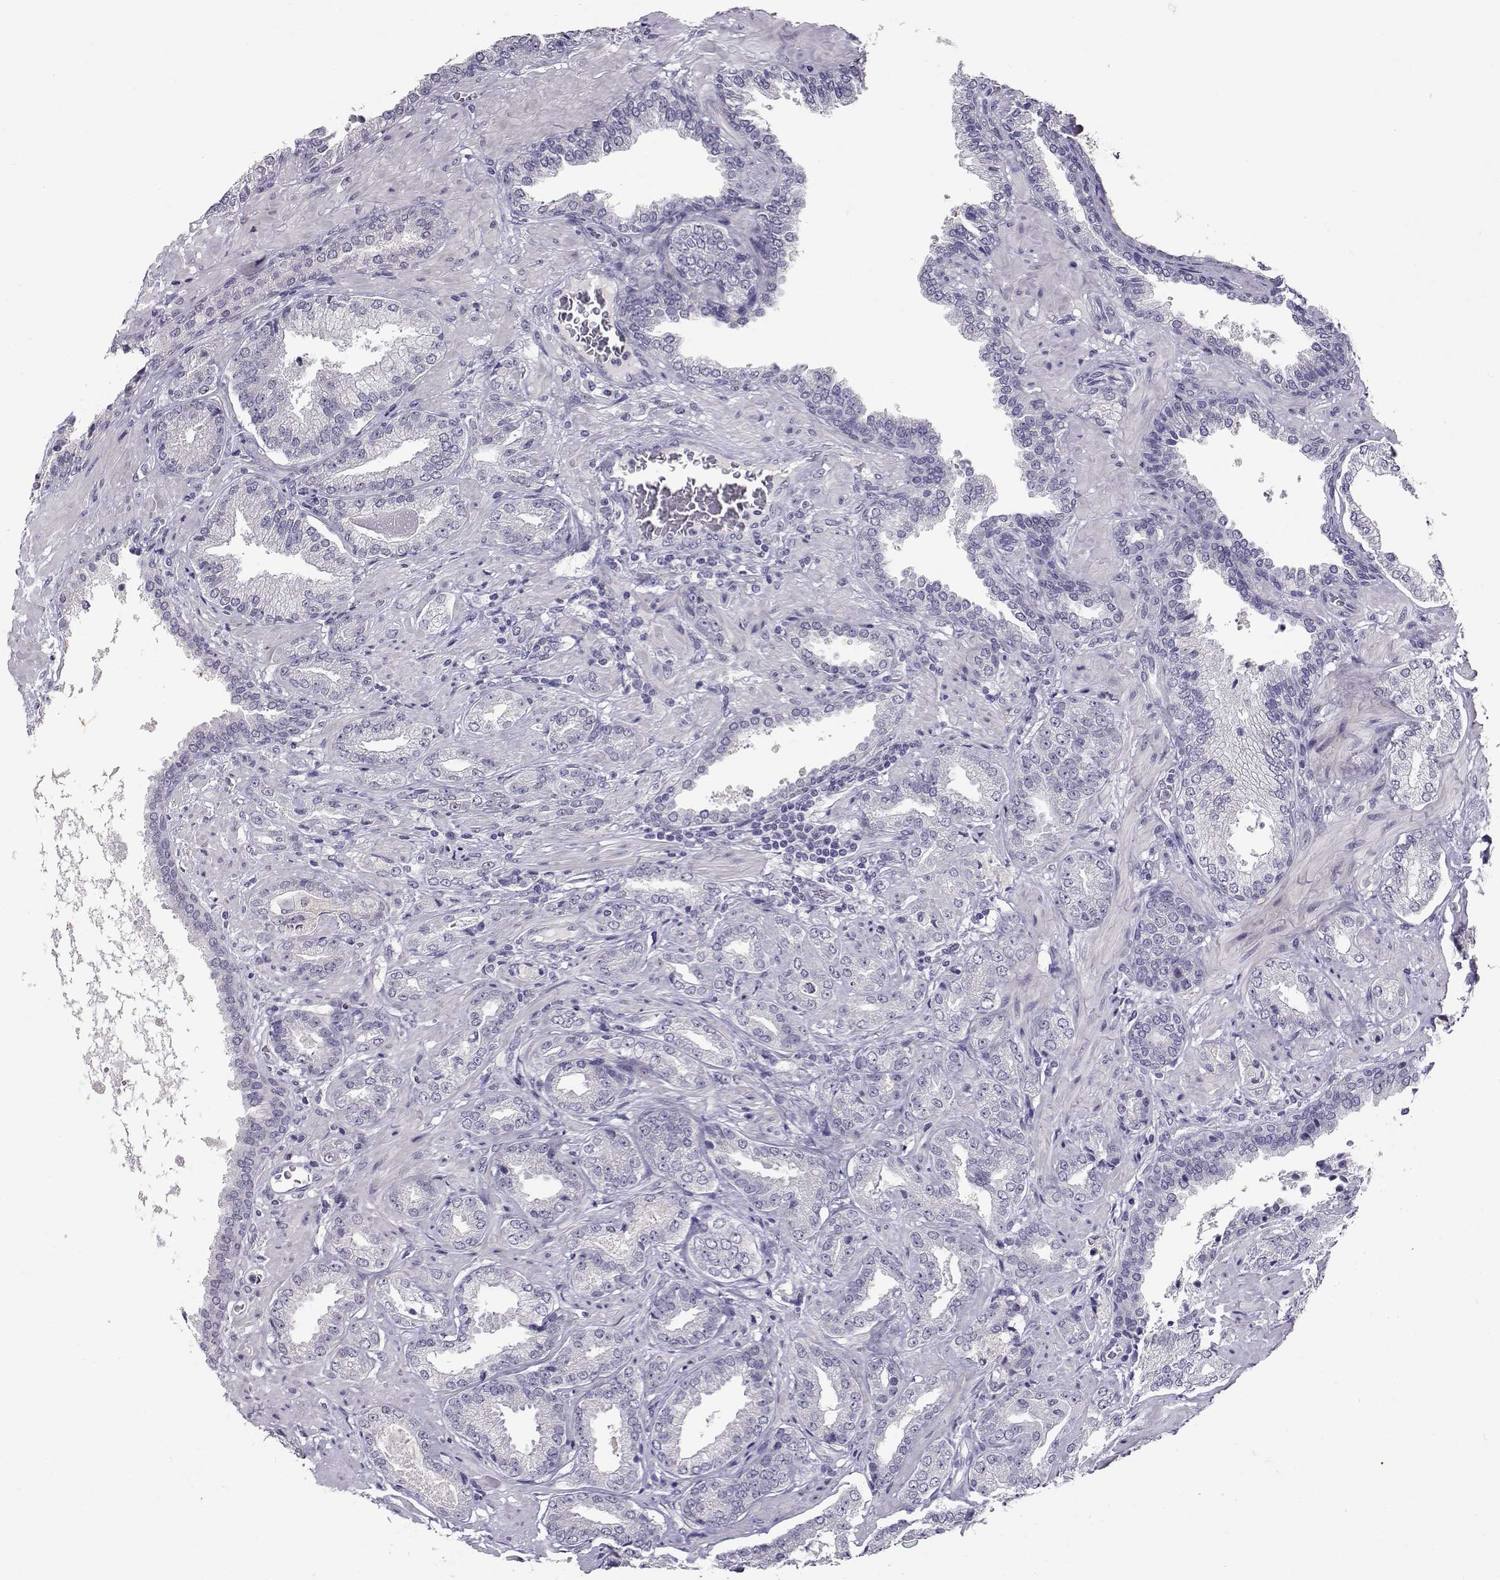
{"staining": {"intensity": "negative", "quantity": "none", "location": "none"}, "tissue": "prostate cancer", "cell_type": "Tumor cells", "image_type": "cancer", "snomed": [{"axis": "morphology", "description": "Adenocarcinoma, Low grade"}, {"axis": "topography", "description": "Prostate"}], "caption": "IHC image of neoplastic tissue: prostate cancer stained with DAB (3,3'-diaminobenzidine) exhibits no significant protein staining in tumor cells.", "gene": "RHOXF2", "patient": {"sex": "male", "age": 68}}